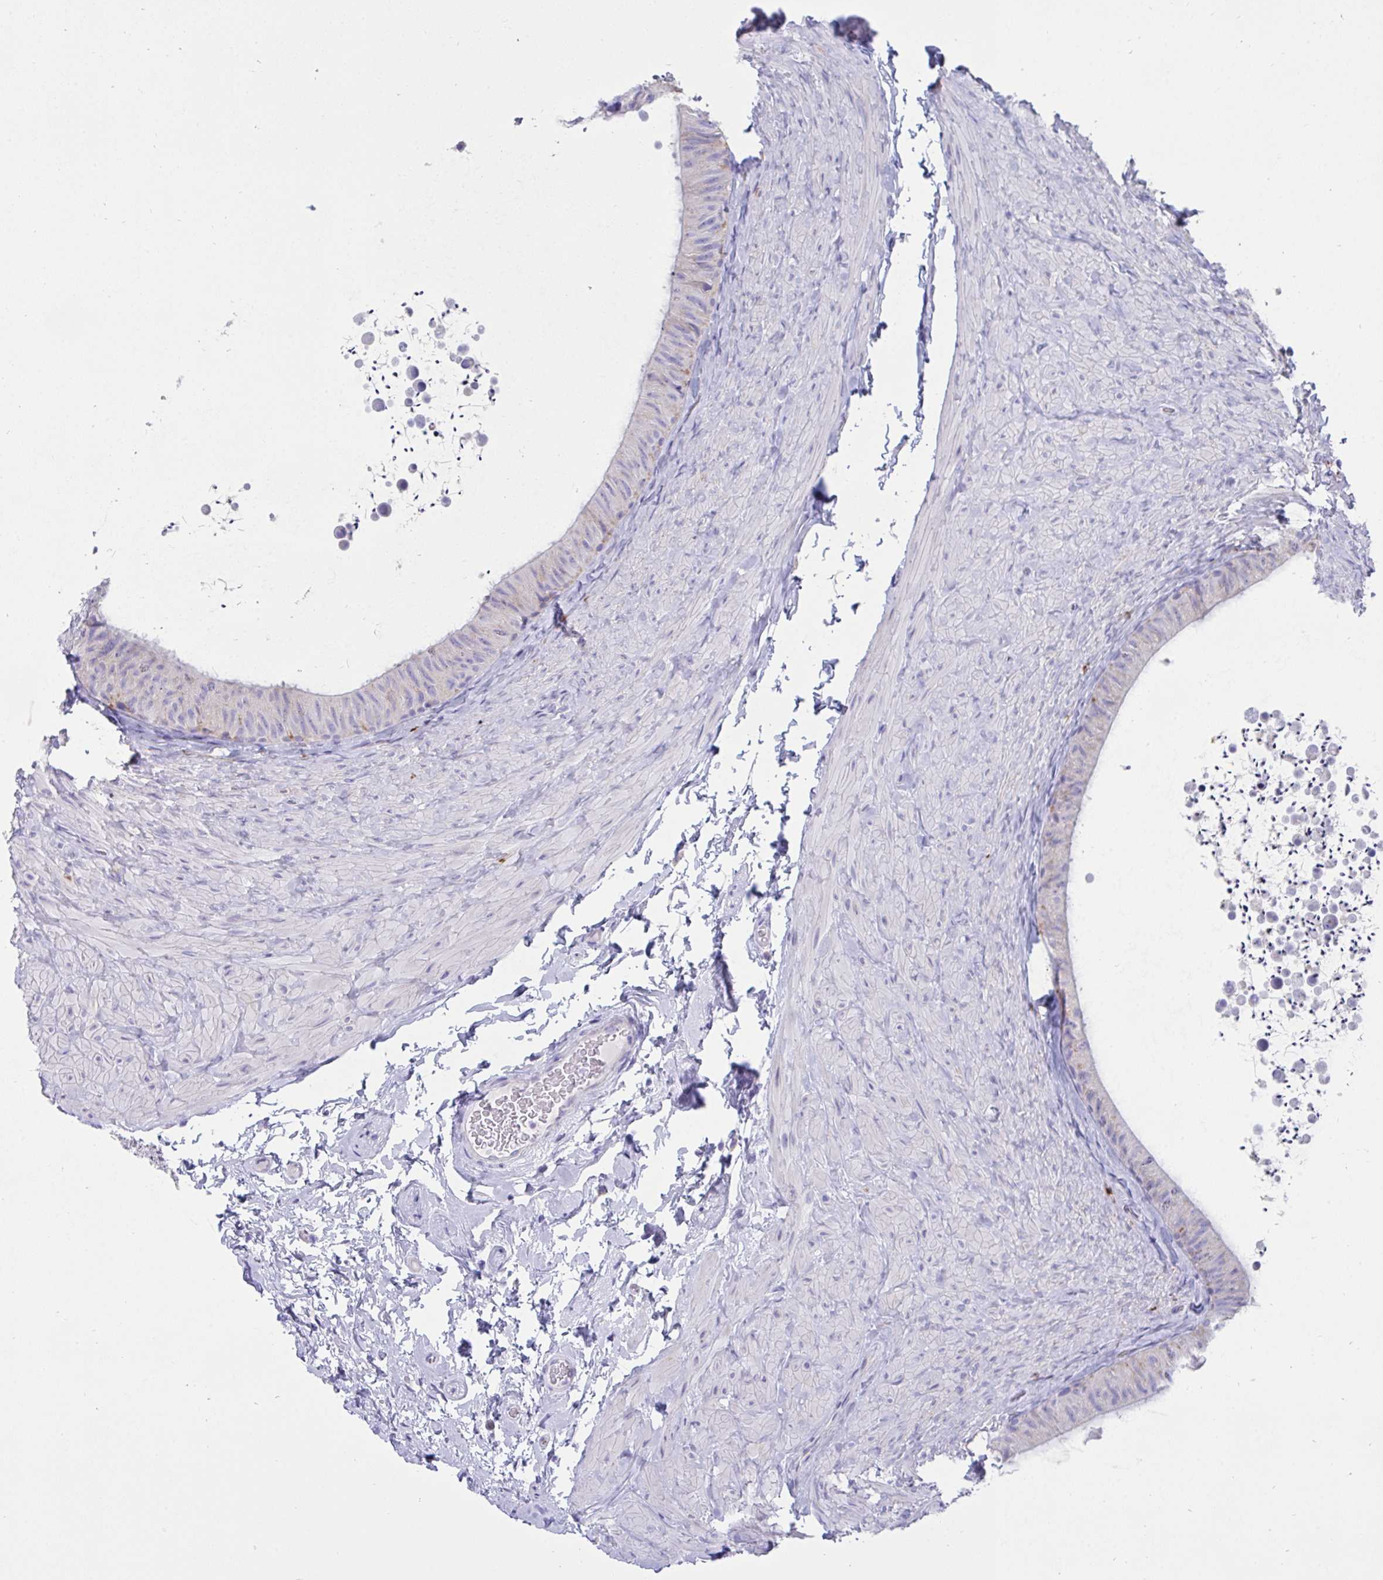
{"staining": {"intensity": "moderate", "quantity": "25%-75%", "location": "cytoplasmic/membranous"}, "tissue": "epididymis", "cell_type": "Glandular cells", "image_type": "normal", "snomed": [{"axis": "morphology", "description": "Normal tissue, NOS"}, {"axis": "topography", "description": "Epididymis, spermatic cord, NOS"}, {"axis": "topography", "description": "Epididymis"}], "caption": "DAB (3,3'-diaminobenzidine) immunohistochemical staining of benign human epididymis displays moderate cytoplasmic/membranous protein expression in about 25%-75% of glandular cells. (brown staining indicates protein expression, while blue staining denotes nuclei).", "gene": "TMEM106B", "patient": {"sex": "male", "age": 31}}